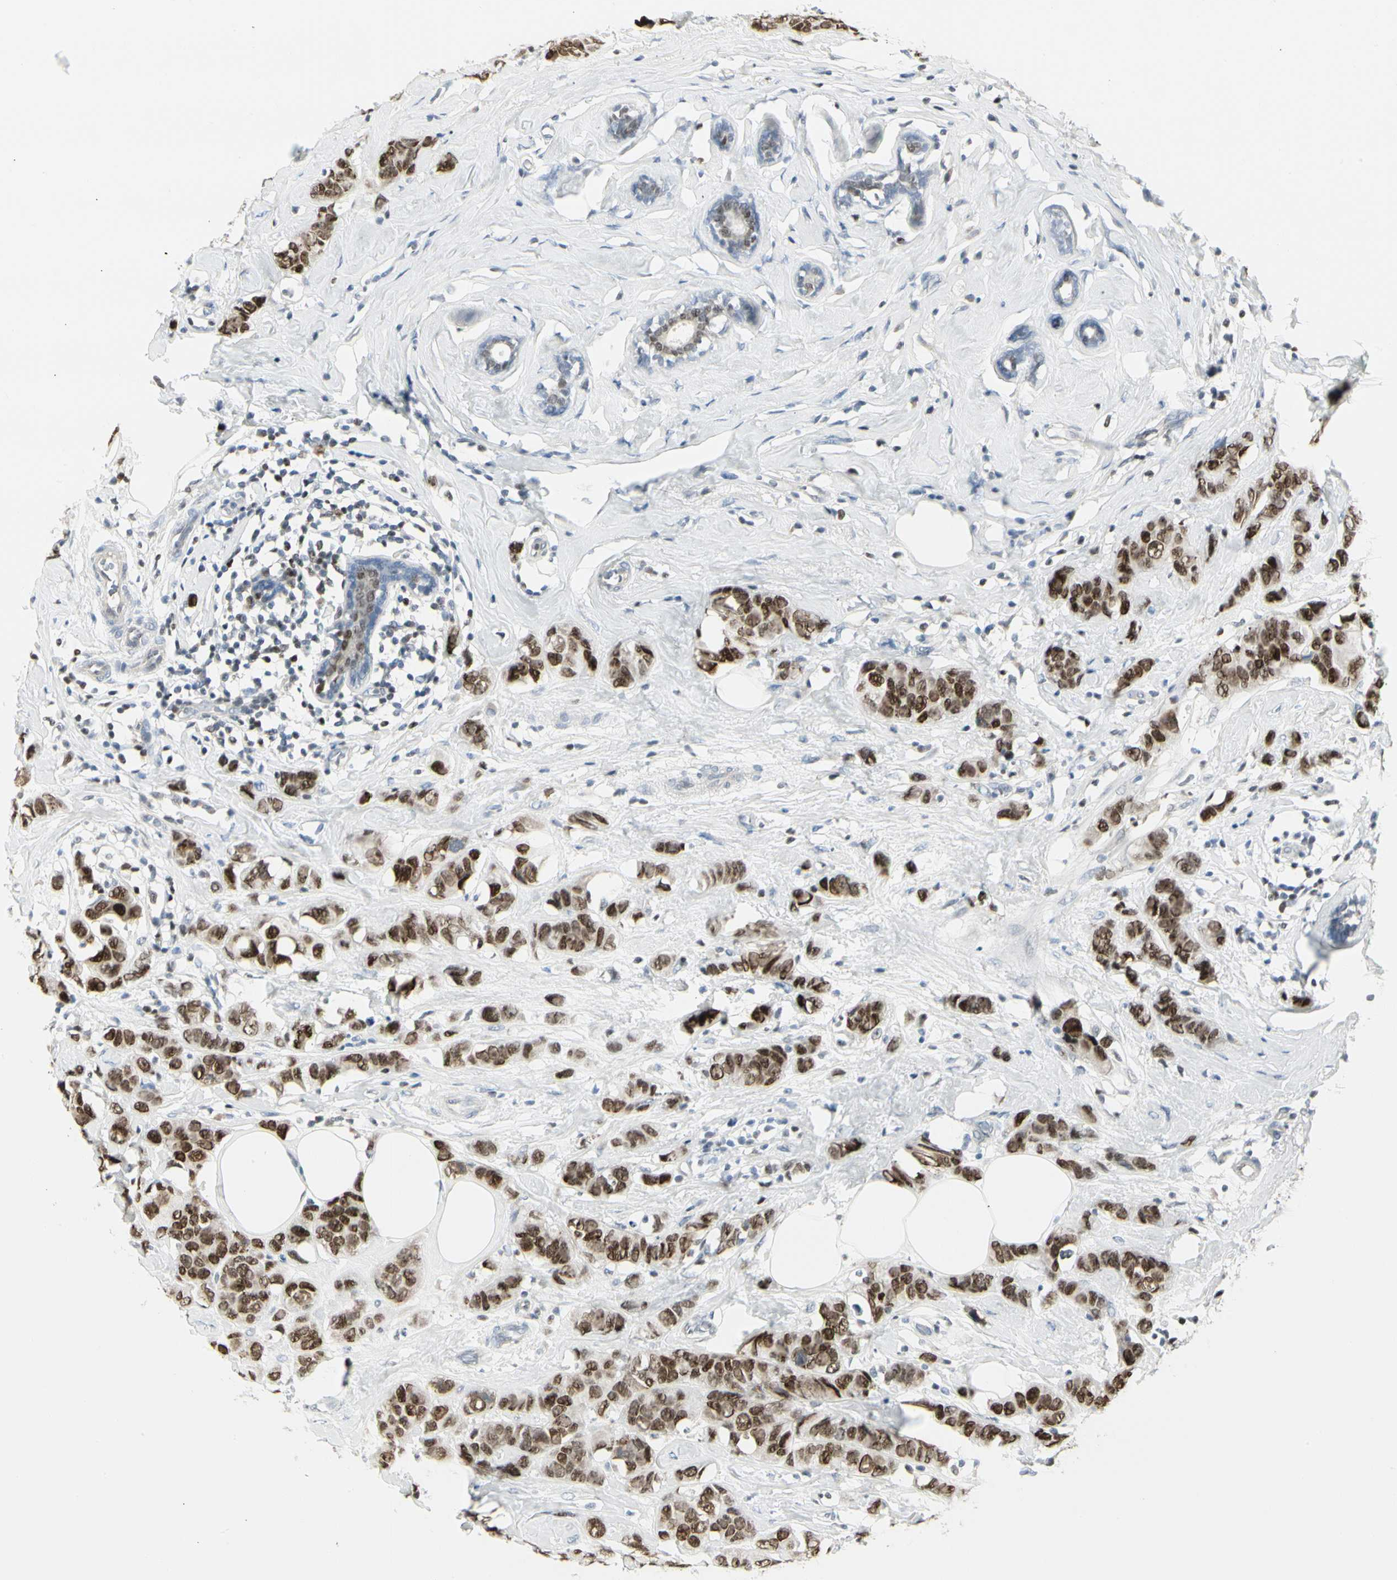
{"staining": {"intensity": "strong", "quantity": ">75%", "location": "nuclear"}, "tissue": "breast cancer", "cell_type": "Tumor cells", "image_type": "cancer", "snomed": [{"axis": "morphology", "description": "Normal tissue, NOS"}, {"axis": "morphology", "description": "Duct carcinoma"}, {"axis": "topography", "description": "Breast"}], "caption": "Immunohistochemical staining of breast intraductal carcinoma reveals high levels of strong nuclear expression in about >75% of tumor cells.", "gene": "ZBTB7B", "patient": {"sex": "female", "age": 50}}